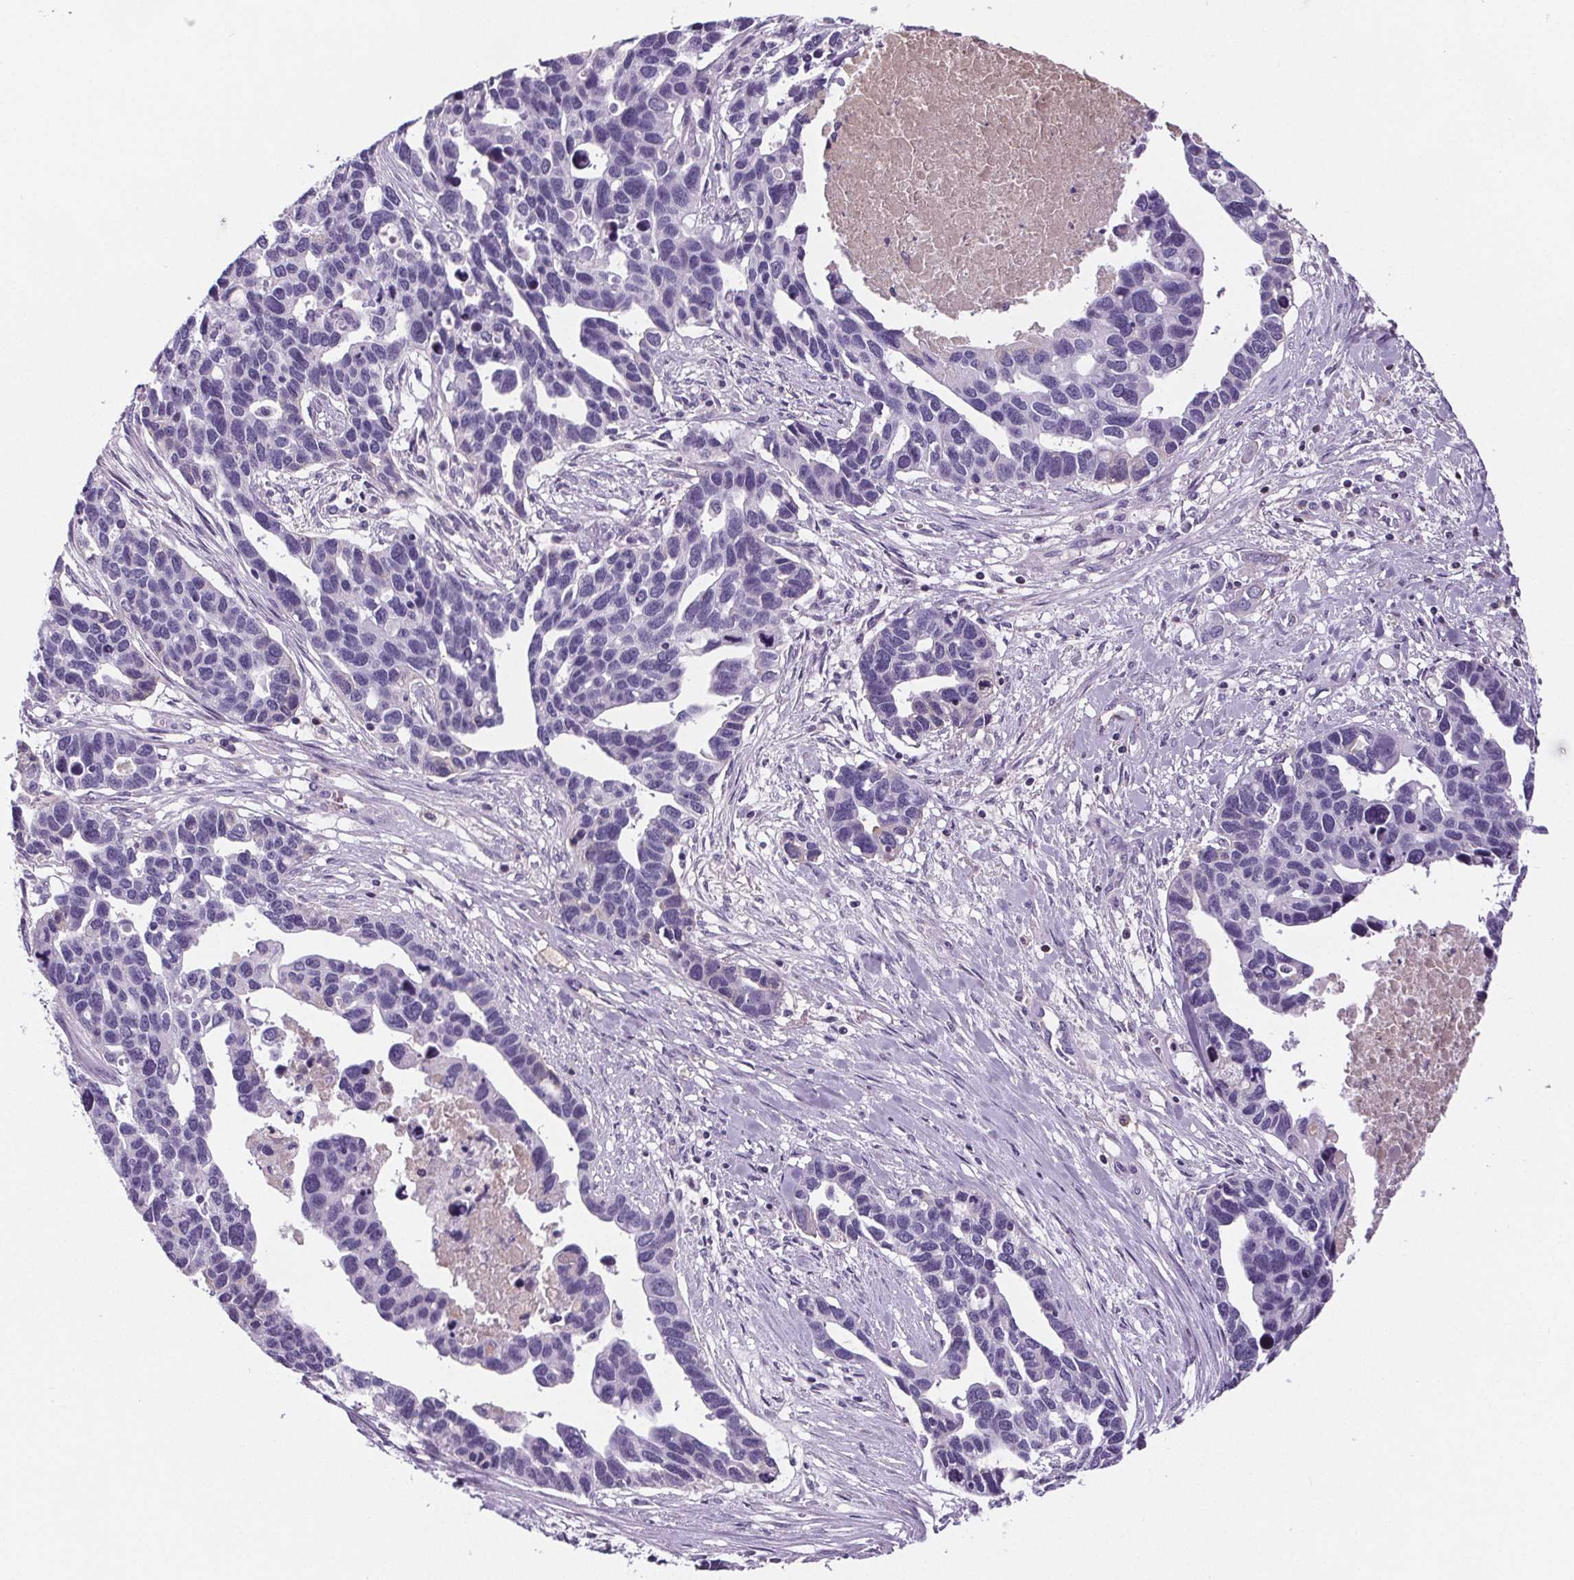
{"staining": {"intensity": "negative", "quantity": "none", "location": "none"}, "tissue": "ovarian cancer", "cell_type": "Tumor cells", "image_type": "cancer", "snomed": [{"axis": "morphology", "description": "Cystadenocarcinoma, serous, NOS"}, {"axis": "topography", "description": "Ovary"}], "caption": "A high-resolution photomicrograph shows immunohistochemistry (IHC) staining of serous cystadenocarcinoma (ovarian), which shows no significant staining in tumor cells.", "gene": "CD5L", "patient": {"sex": "female", "age": 54}}